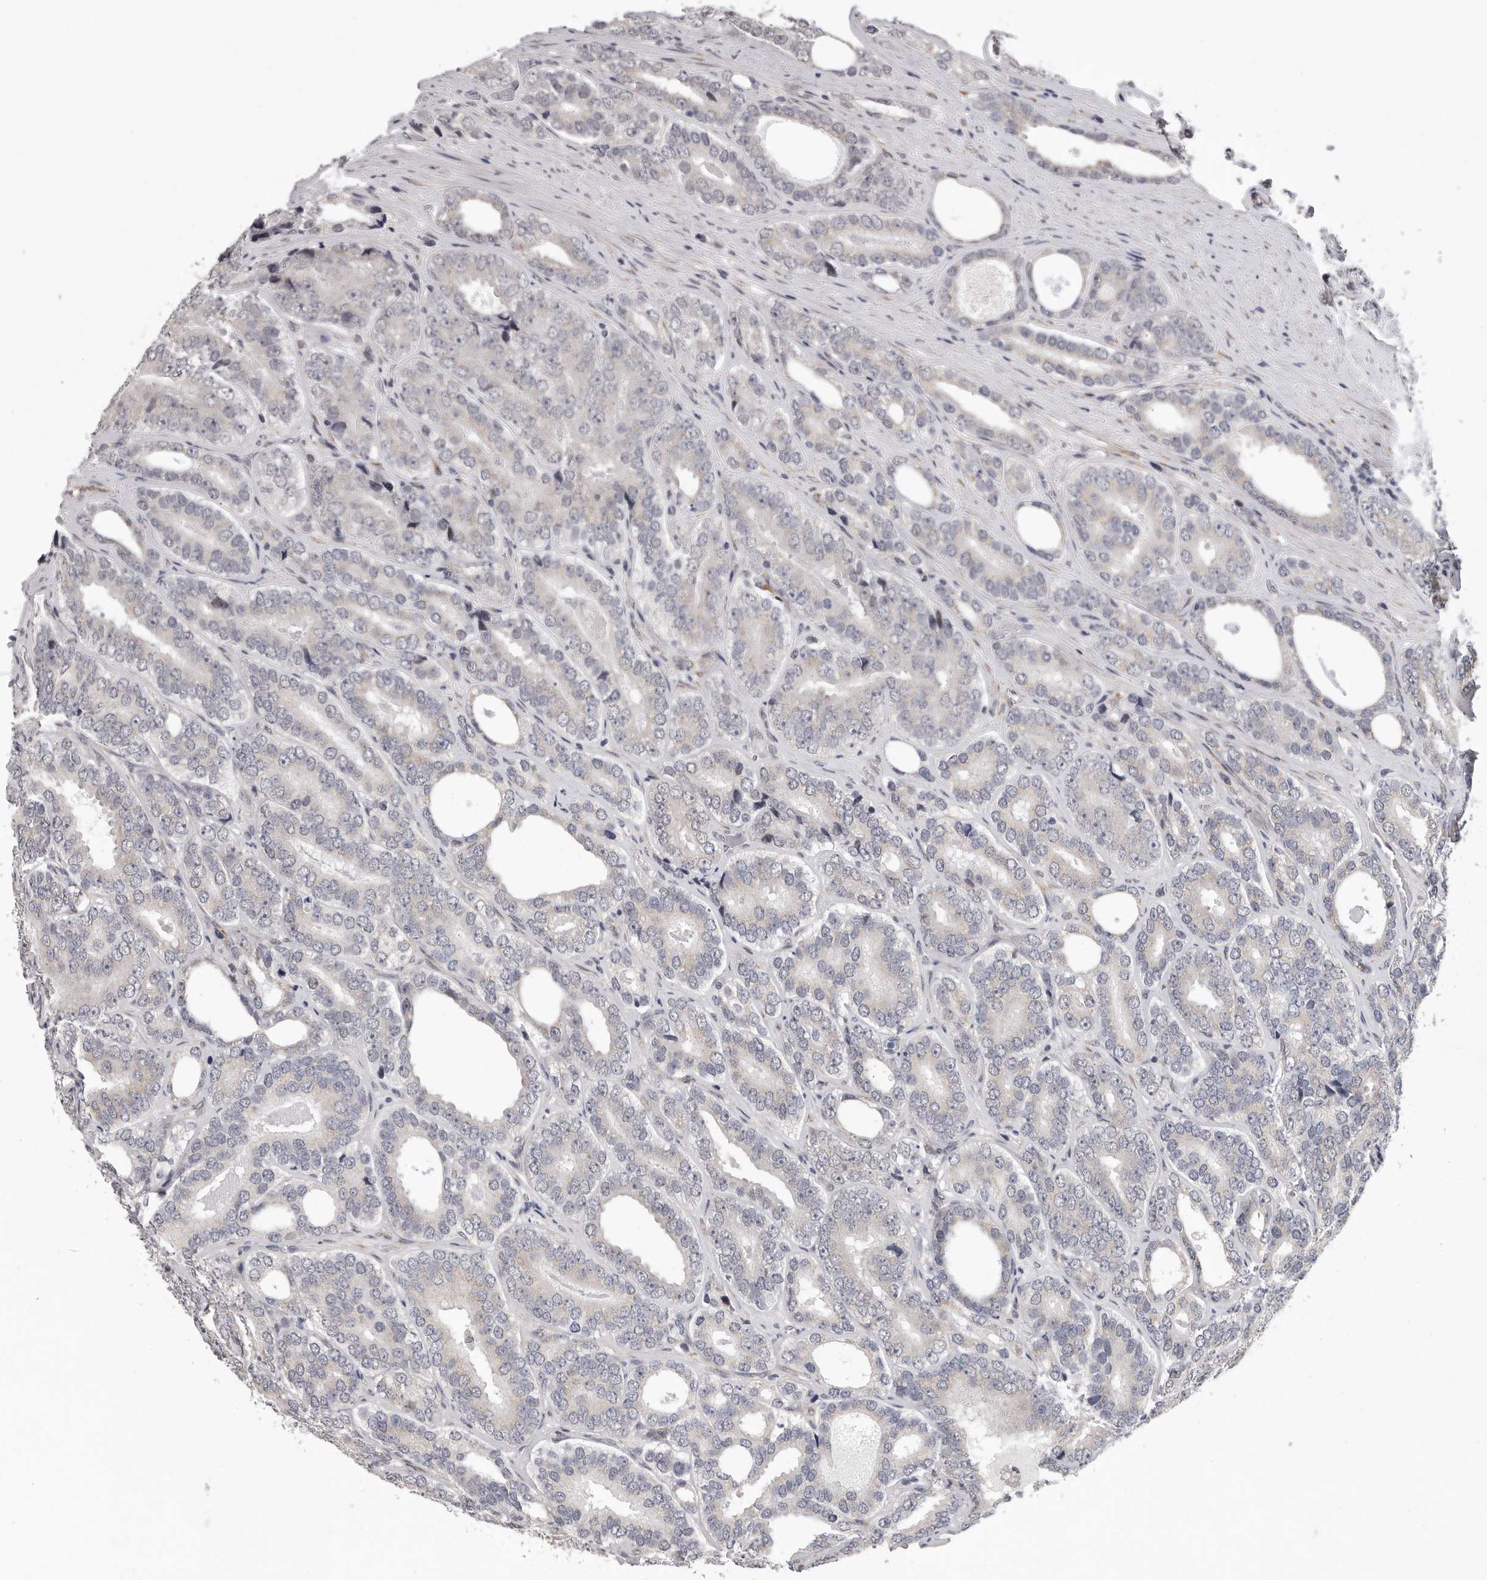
{"staining": {"intensity": "negative", "quantity": "none", "location": "none"}, "tissue": "prostate cancer", "cell_type": "Tumor cells", "image_type": "cancer", "snomed": [{"axis": "morphology", "description": "Adenocarcinoma, High grade"}, {"axis": "topography", "description": "Prostate"}], "caption": "Protein analysis of adenocarcinoma (high-grade) (prostate) demonstrates no significant expression in tumor cells.", "gene": "RALGPS2", "patient": {"sex": "male", "age": 56}}